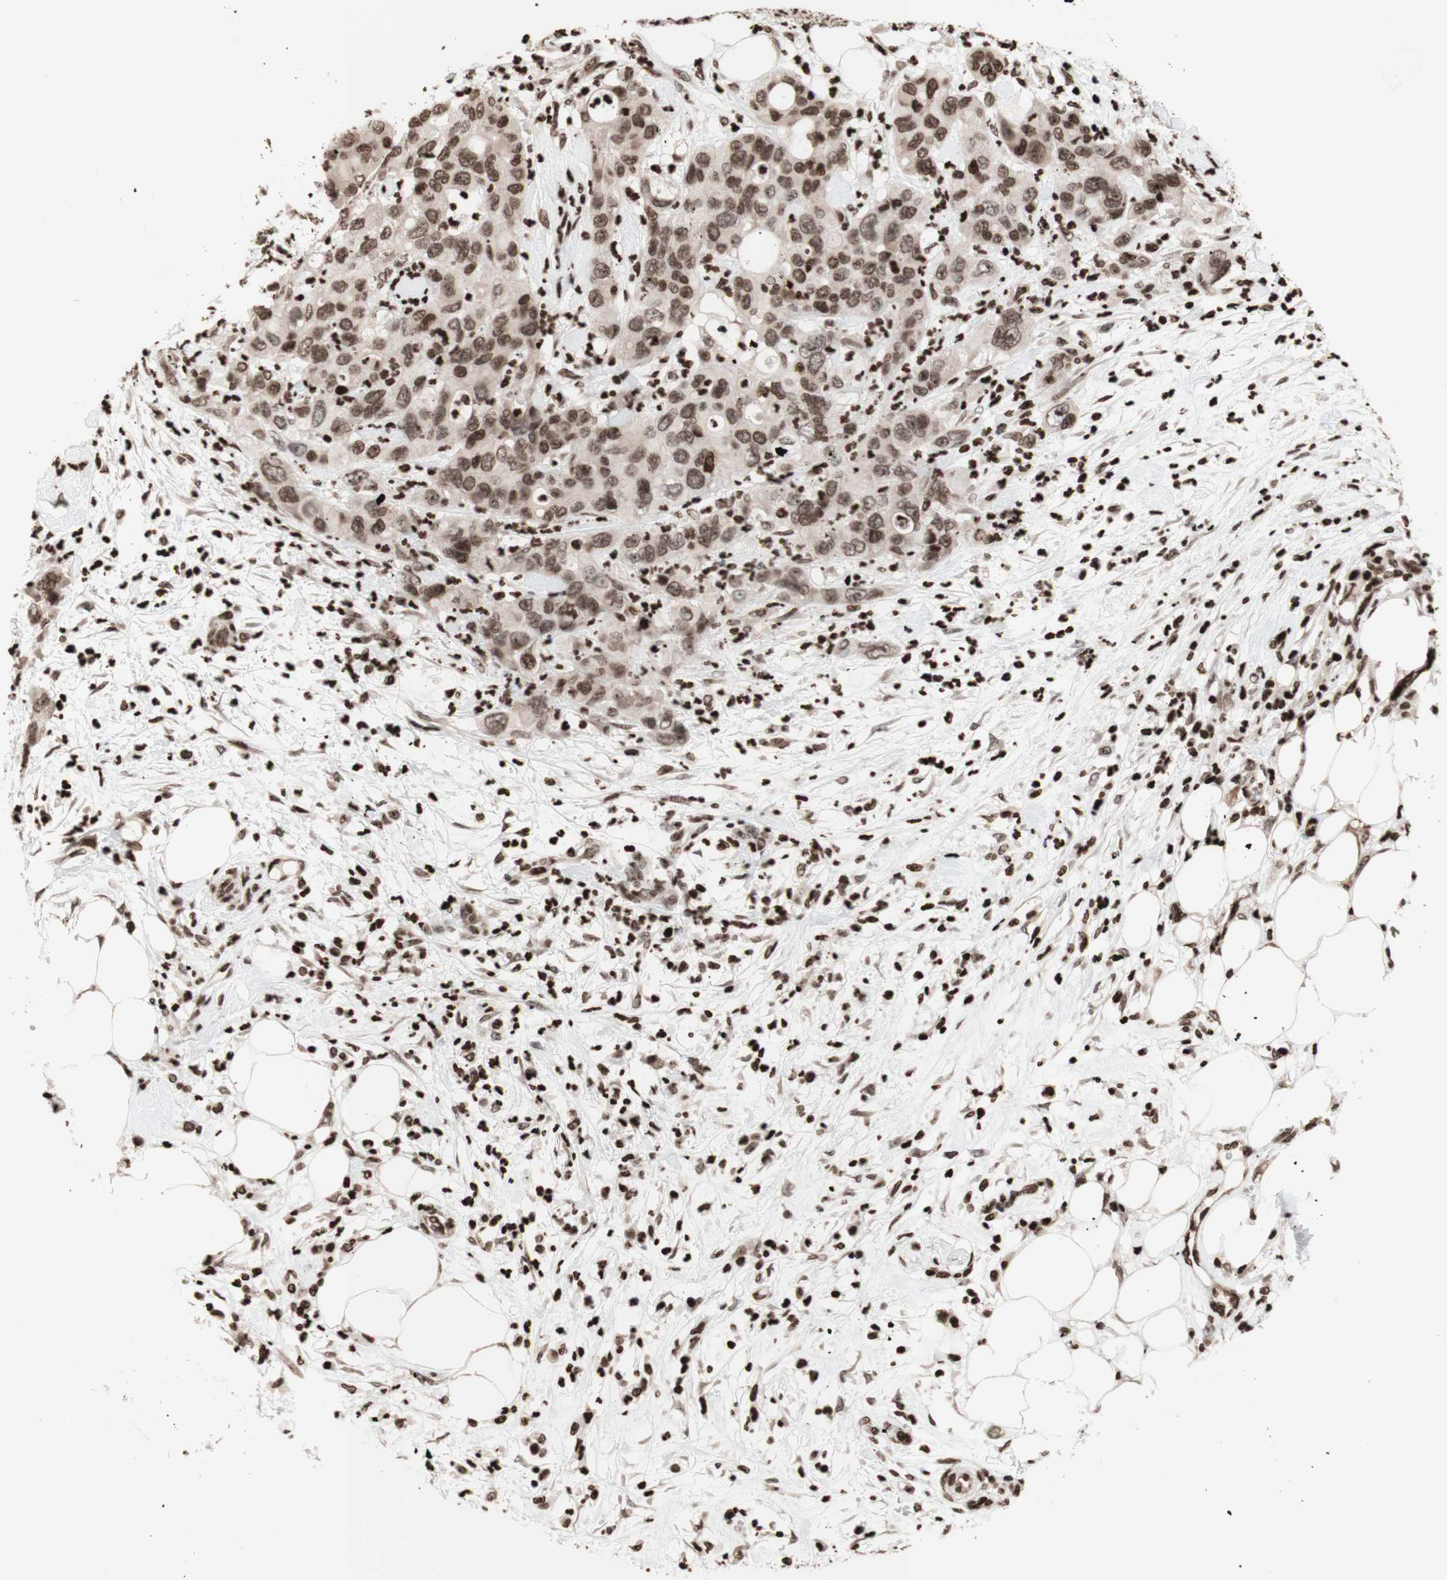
{"staining": {"intensity": "moderate", "quantity": ">75%", "location": "cytoplasmic/membranous,nuclear"}, "tissue": "pancreatic cancer", "cell_type": "Tumor cells", "image_type": "cancer", "snomed": [{"axis": "morphology", "description": "Adenocarcinoma, NOS"}, {"axis": "topography", "description": "Pancreas"}], "caption": "Moderate cytoplasmic/membranous and nuclear staining for a protein is appreciated in approximately >75% of tumor cells of pancreatic cancer (adenocarcinoma) using immunohistochemistry (IHC).", "gene": "NCAPD2", "patient": {"sex": "female", "age": 71}}